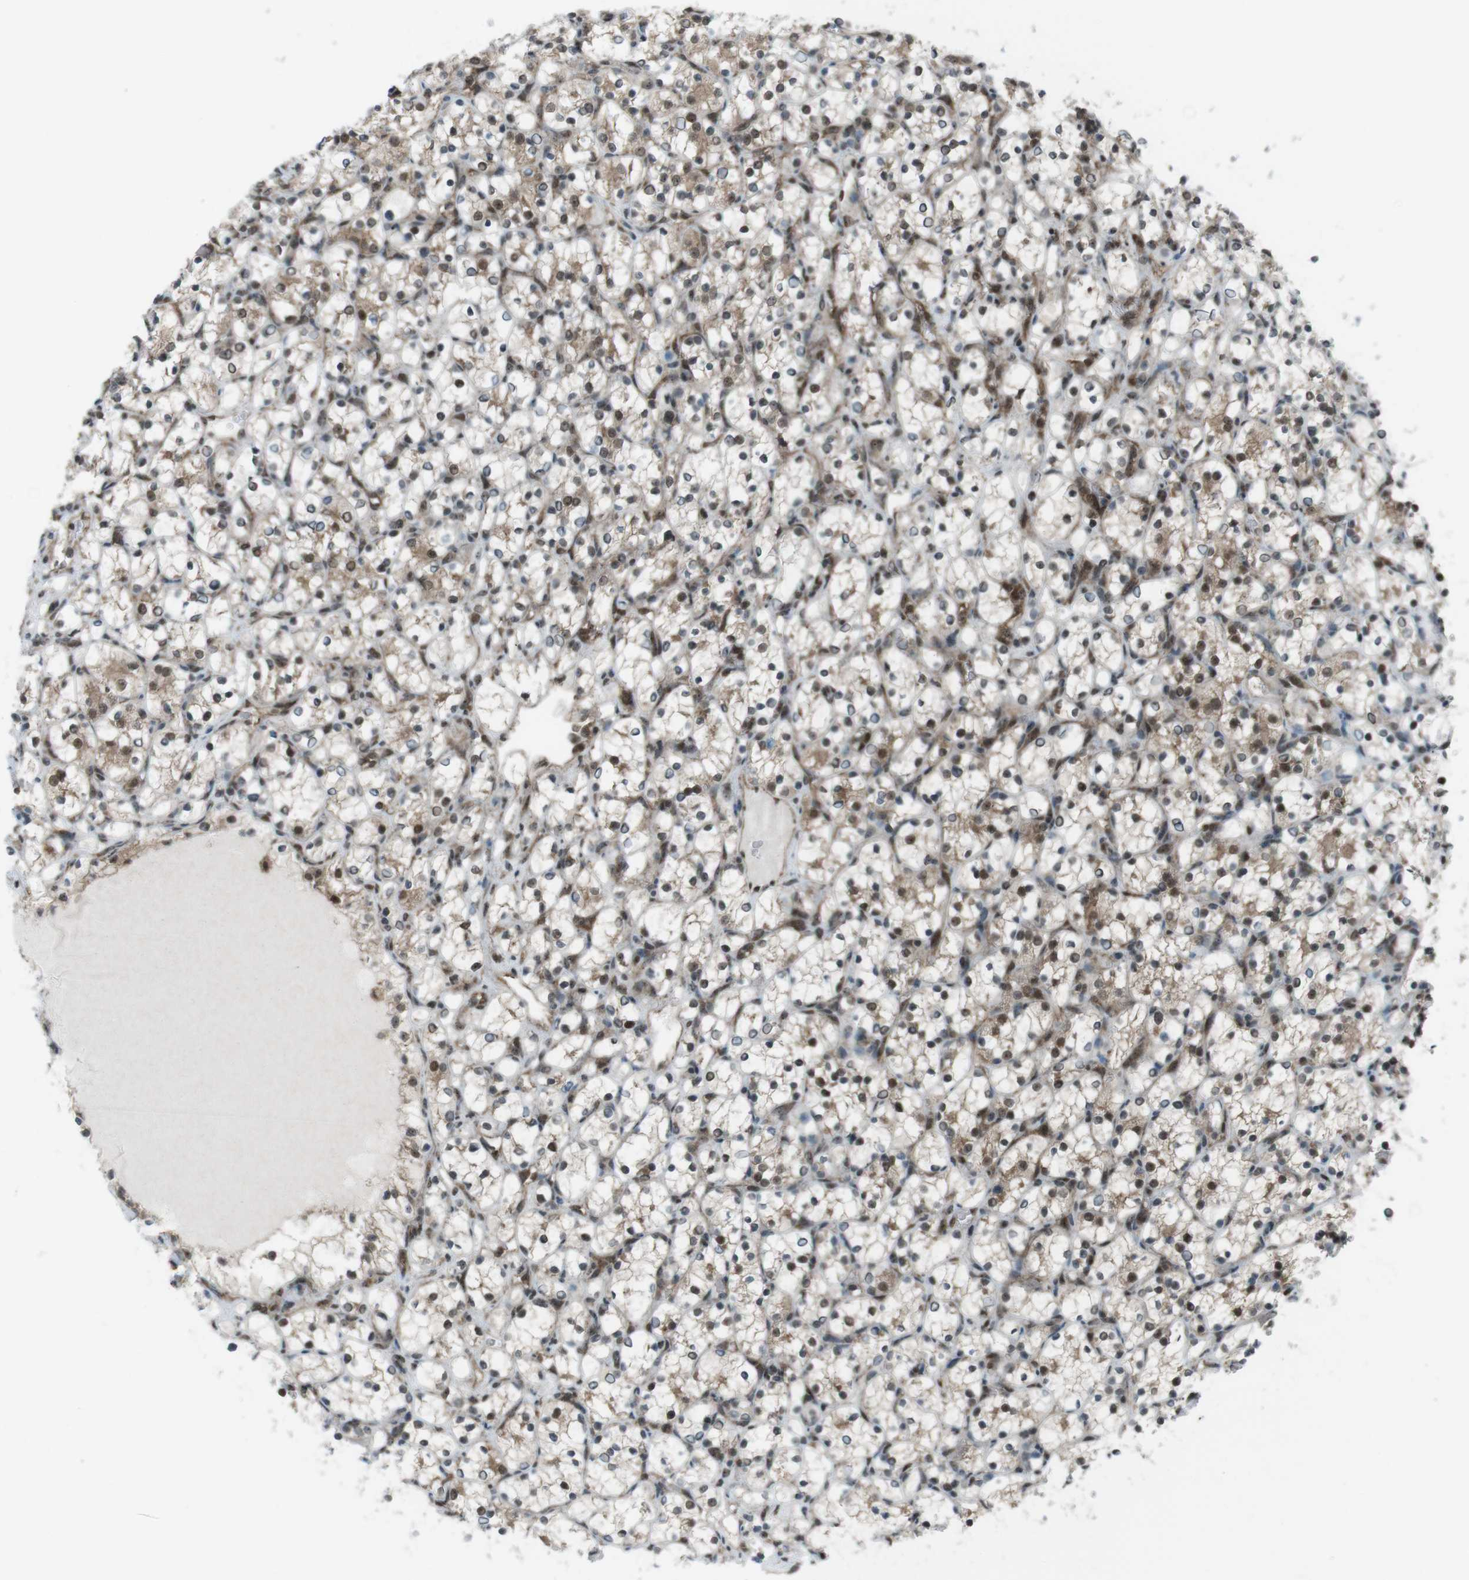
{"staining": {"intensity": "moderate", "quantity": ">75%", "location": "cytoplasmic/membranous,nuclear"}, "tissue": "renal cancer", "cell_type": "Tumor cells", "image_type": "cancer", "snomed": [{"axis": "morphology", "description": "Adenocarcinoma, NOS"}, {"axis": "topography", "description": "Kidney"}], "caption": "Renal cancer stained with immunohistochemistry displays moderate cytoplasmic/membranous and nuclear staining in approximately >75% of tumor cells.", "gene": "CSNK1D", "patient": {"sex": "female", "age": 69}}